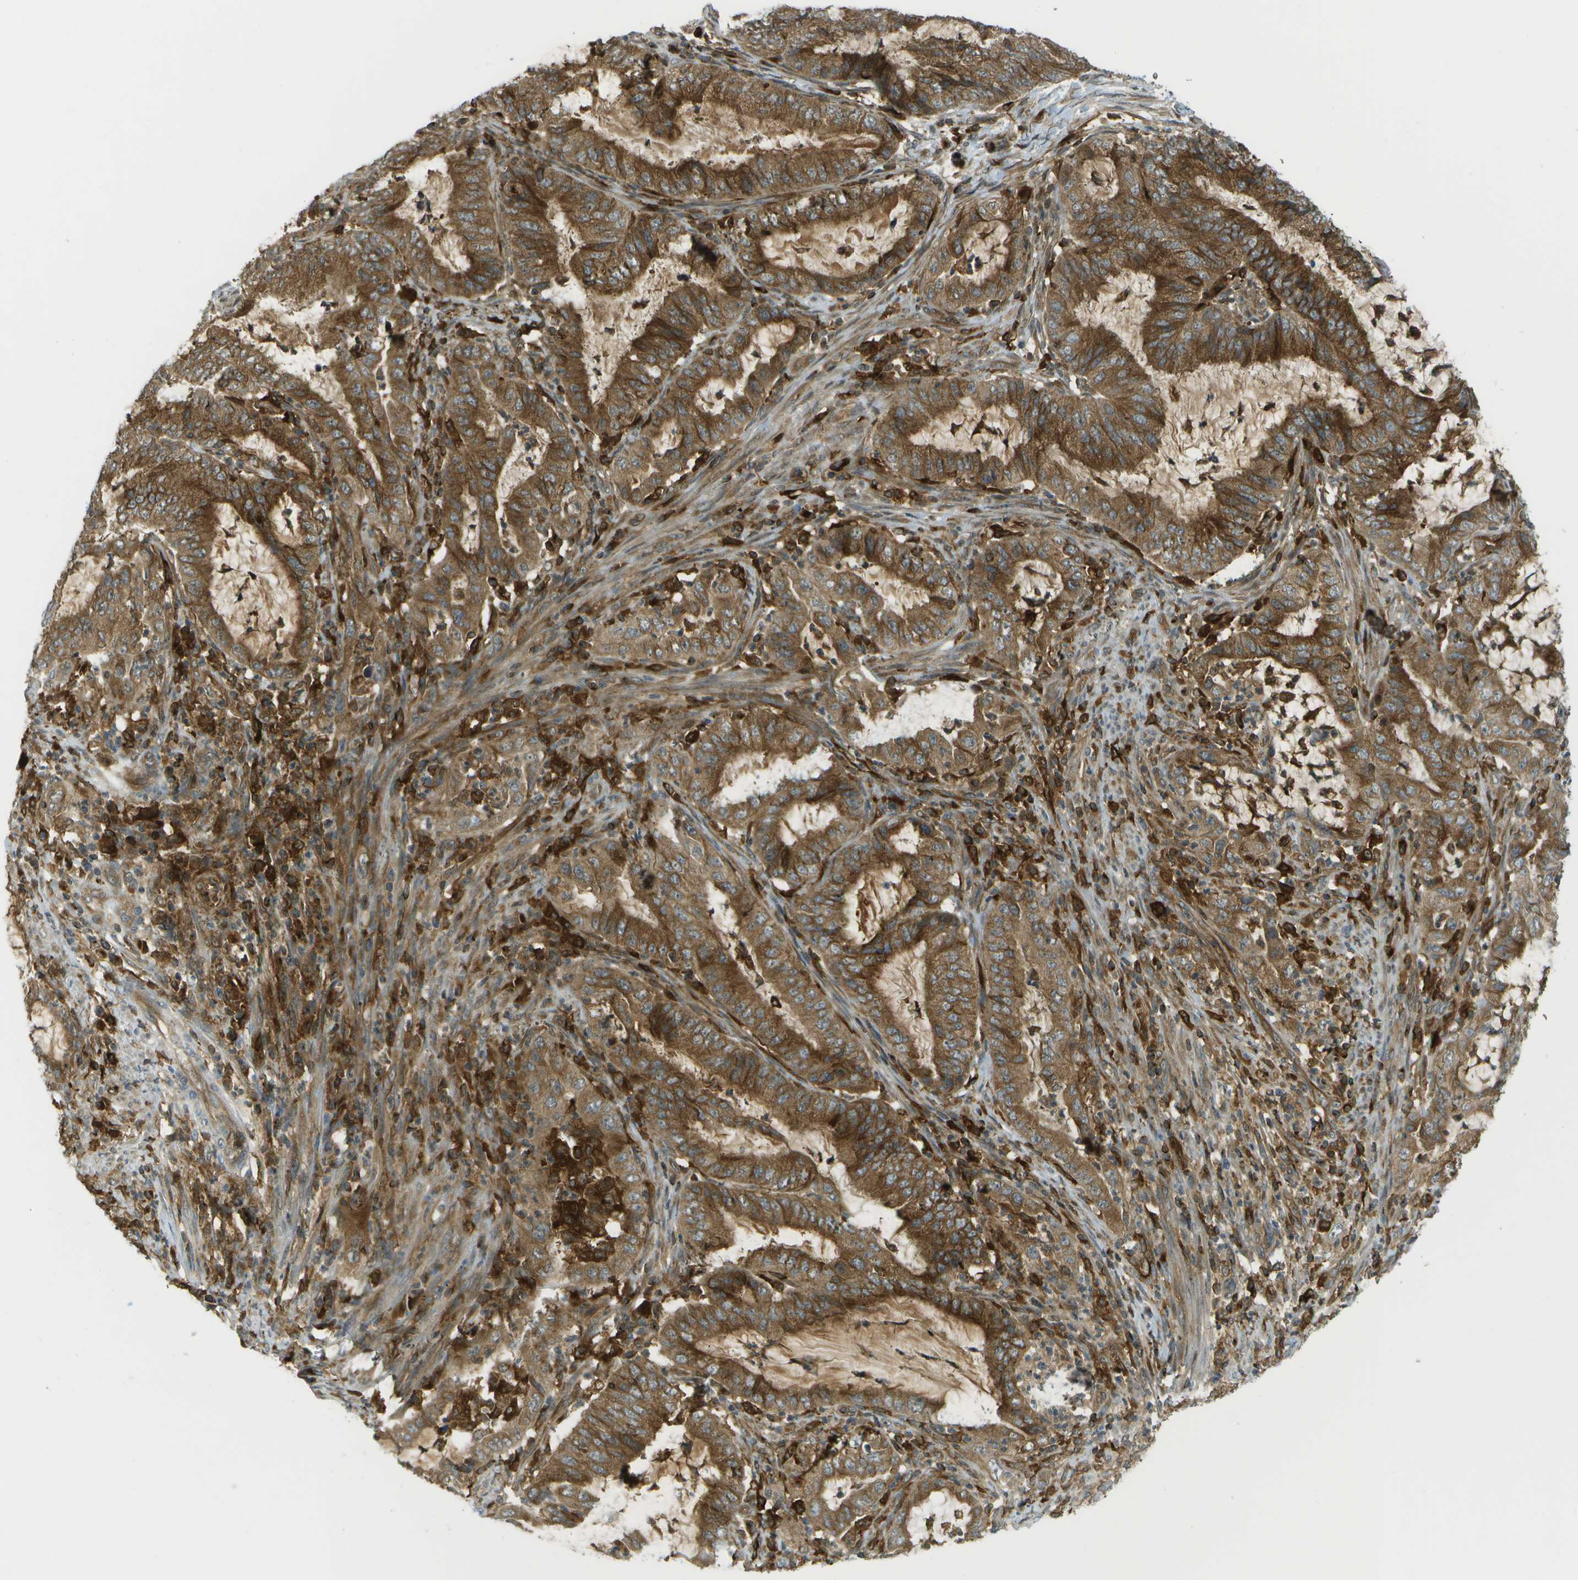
{"staining": {"intensity": "moderate", "quantity": ">75%", "location": "cytoplasmic/membranous"}, "tissue": "endometrial cancer", "cell_type": "Tumor cells", "image_type": "cancer", "snomed": [{"axis": "morphology", "description": "Adenocarcinoma, NOS"}, {"axis": "topography", "description": "Endometrium"}], "caption": "A high-resolution histopathology image shows IHC staining of endometrial cancer (adenocarcinoma), which reveals moderate cytoplasmic/membranous staining in approximately >75% of tumor cells.", "gene": "TMTC1", "patient": {"sex": "female", "age": 70}}